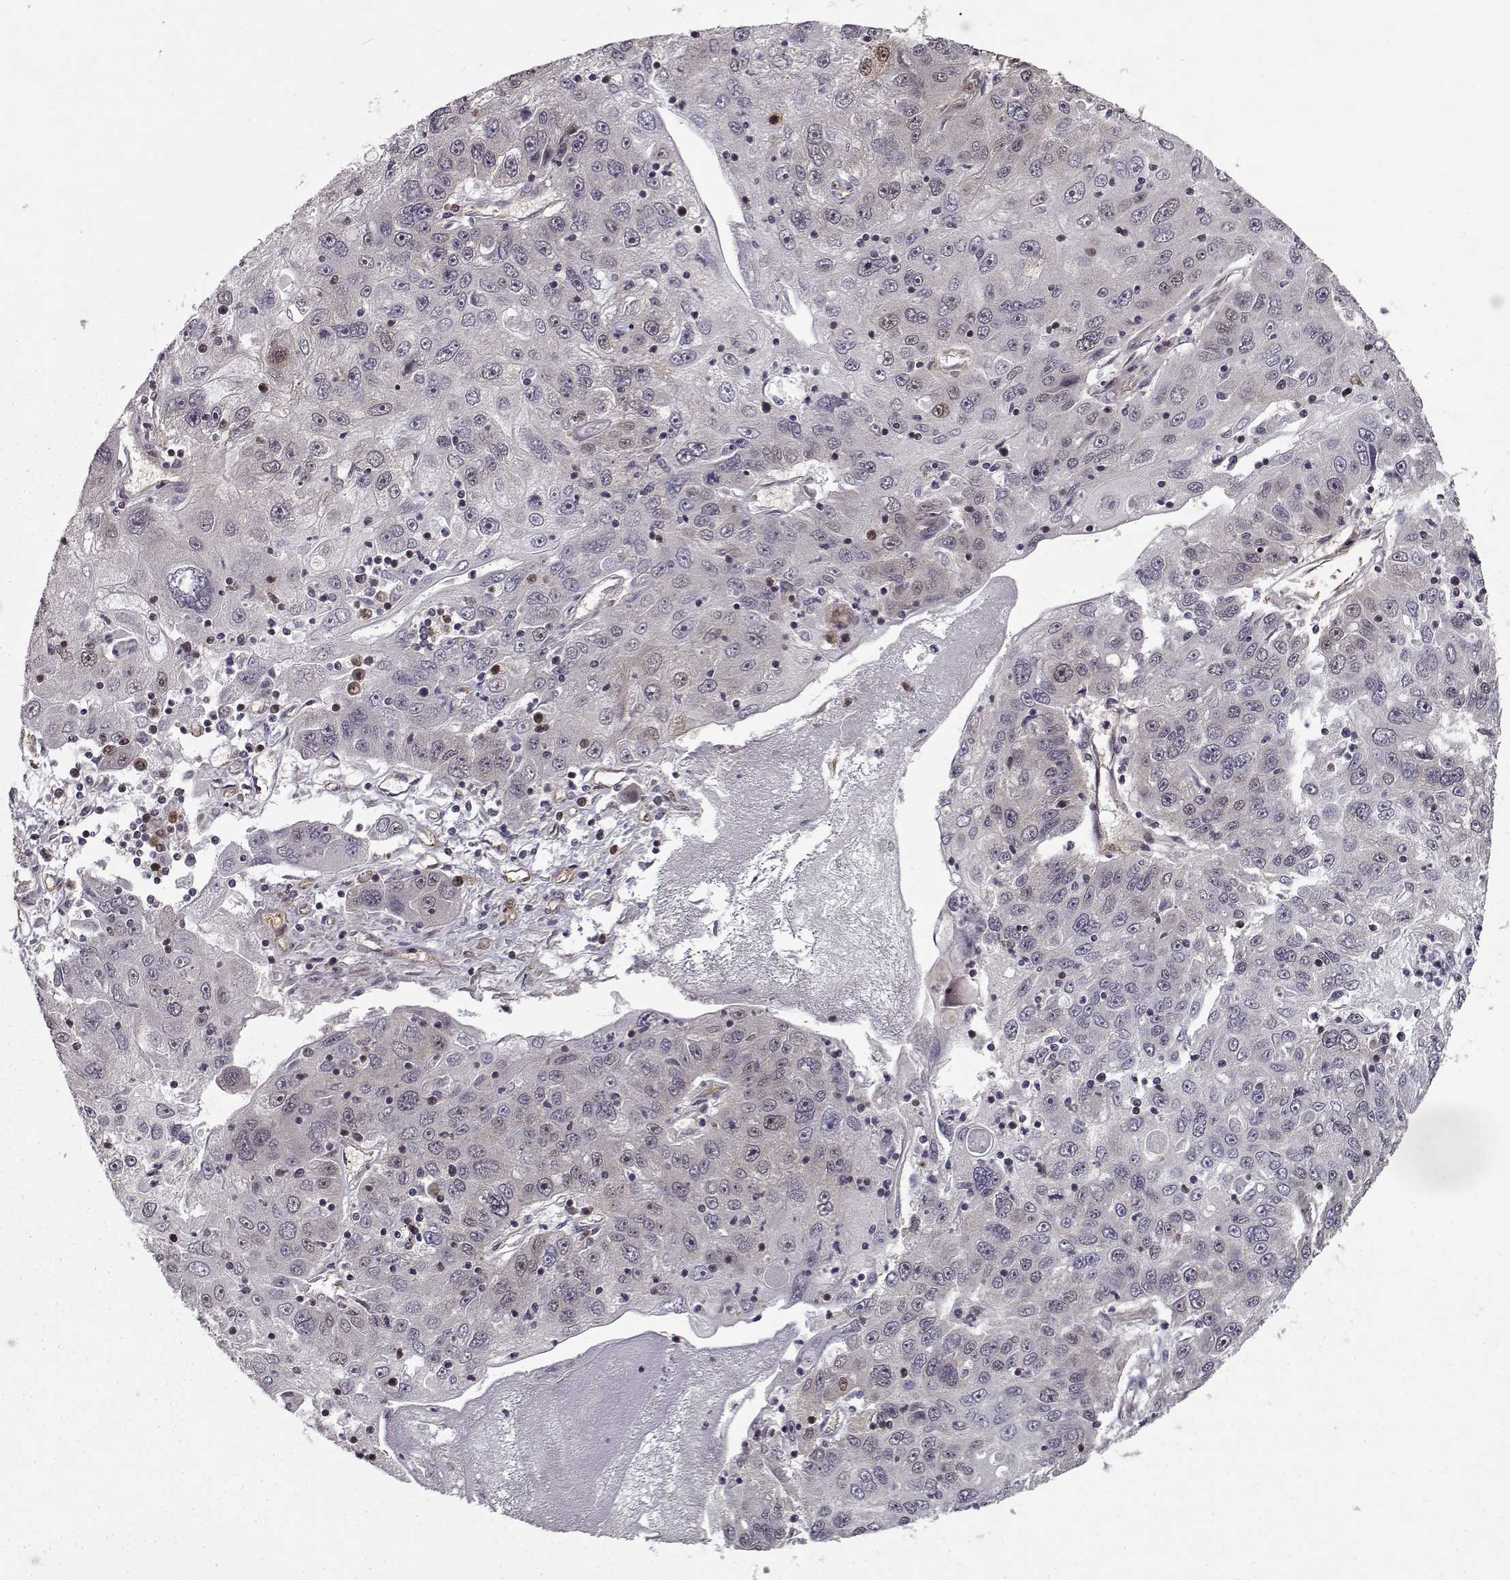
{"staining": {"intensity": "negative", "quantity": "none", "location": "none"}, "tissue": "stomach cancer", "cell_type": "Tumor cells", "image_type": "cancer", "snomed": [{"axis": "morphology", "description": "Adenocarcinoma, NOS"}, {"axis": "topography", "description": "Stomach"}], "caption": "High power microscopy photomicrograph of an IHC photomicrograph of stomach cancer (adenocarcinoma), revealing no significant positivity in tumor cells.", "gene": "RANBP1", "patient": {"sex": "male", "age": 56}}